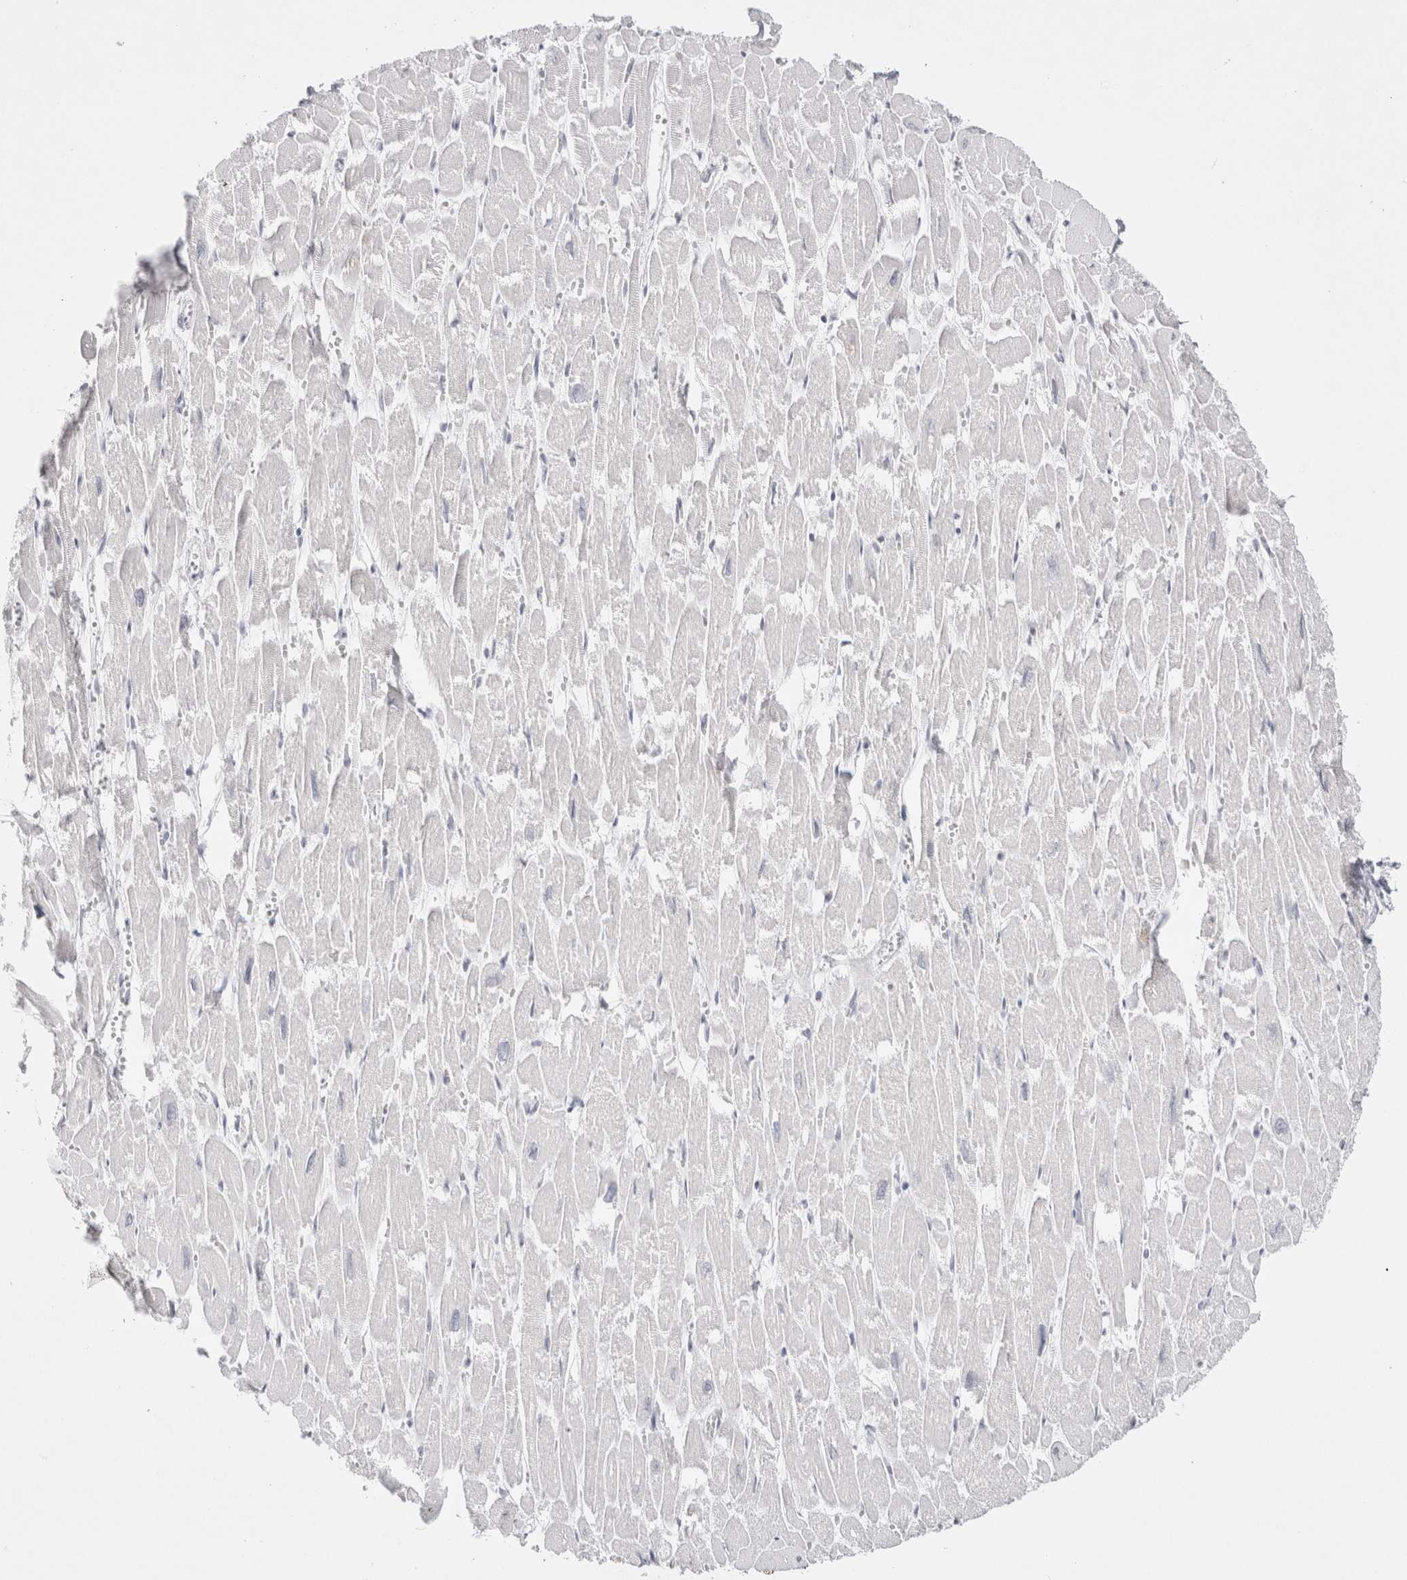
{"staining": {"intensity": "negative", "quantity": "none", "location": "none"}, "tissue": "heart muscle", "cell_type": "Cardiomyocytes", "image_type": "normal", "snomed": [{"axis": "morphology", "description": "Normal tissue, NOS"}, {"axis": "topography", "description": "Heart"}], "caption": "Immunohistochemistry (IHC) histopathology image of benign heart muscle: heart muscle stained with DAB (3,3'-diaminobenzidine) demonstrates no significant protein staining in cardiomyocytes. (Brightfield microscopy of DAB (3,3'-diaminobenzidine) IHC at high magnification).", "gene": "GARIN1A", "patient": {"sex": "male", "age": 54}}